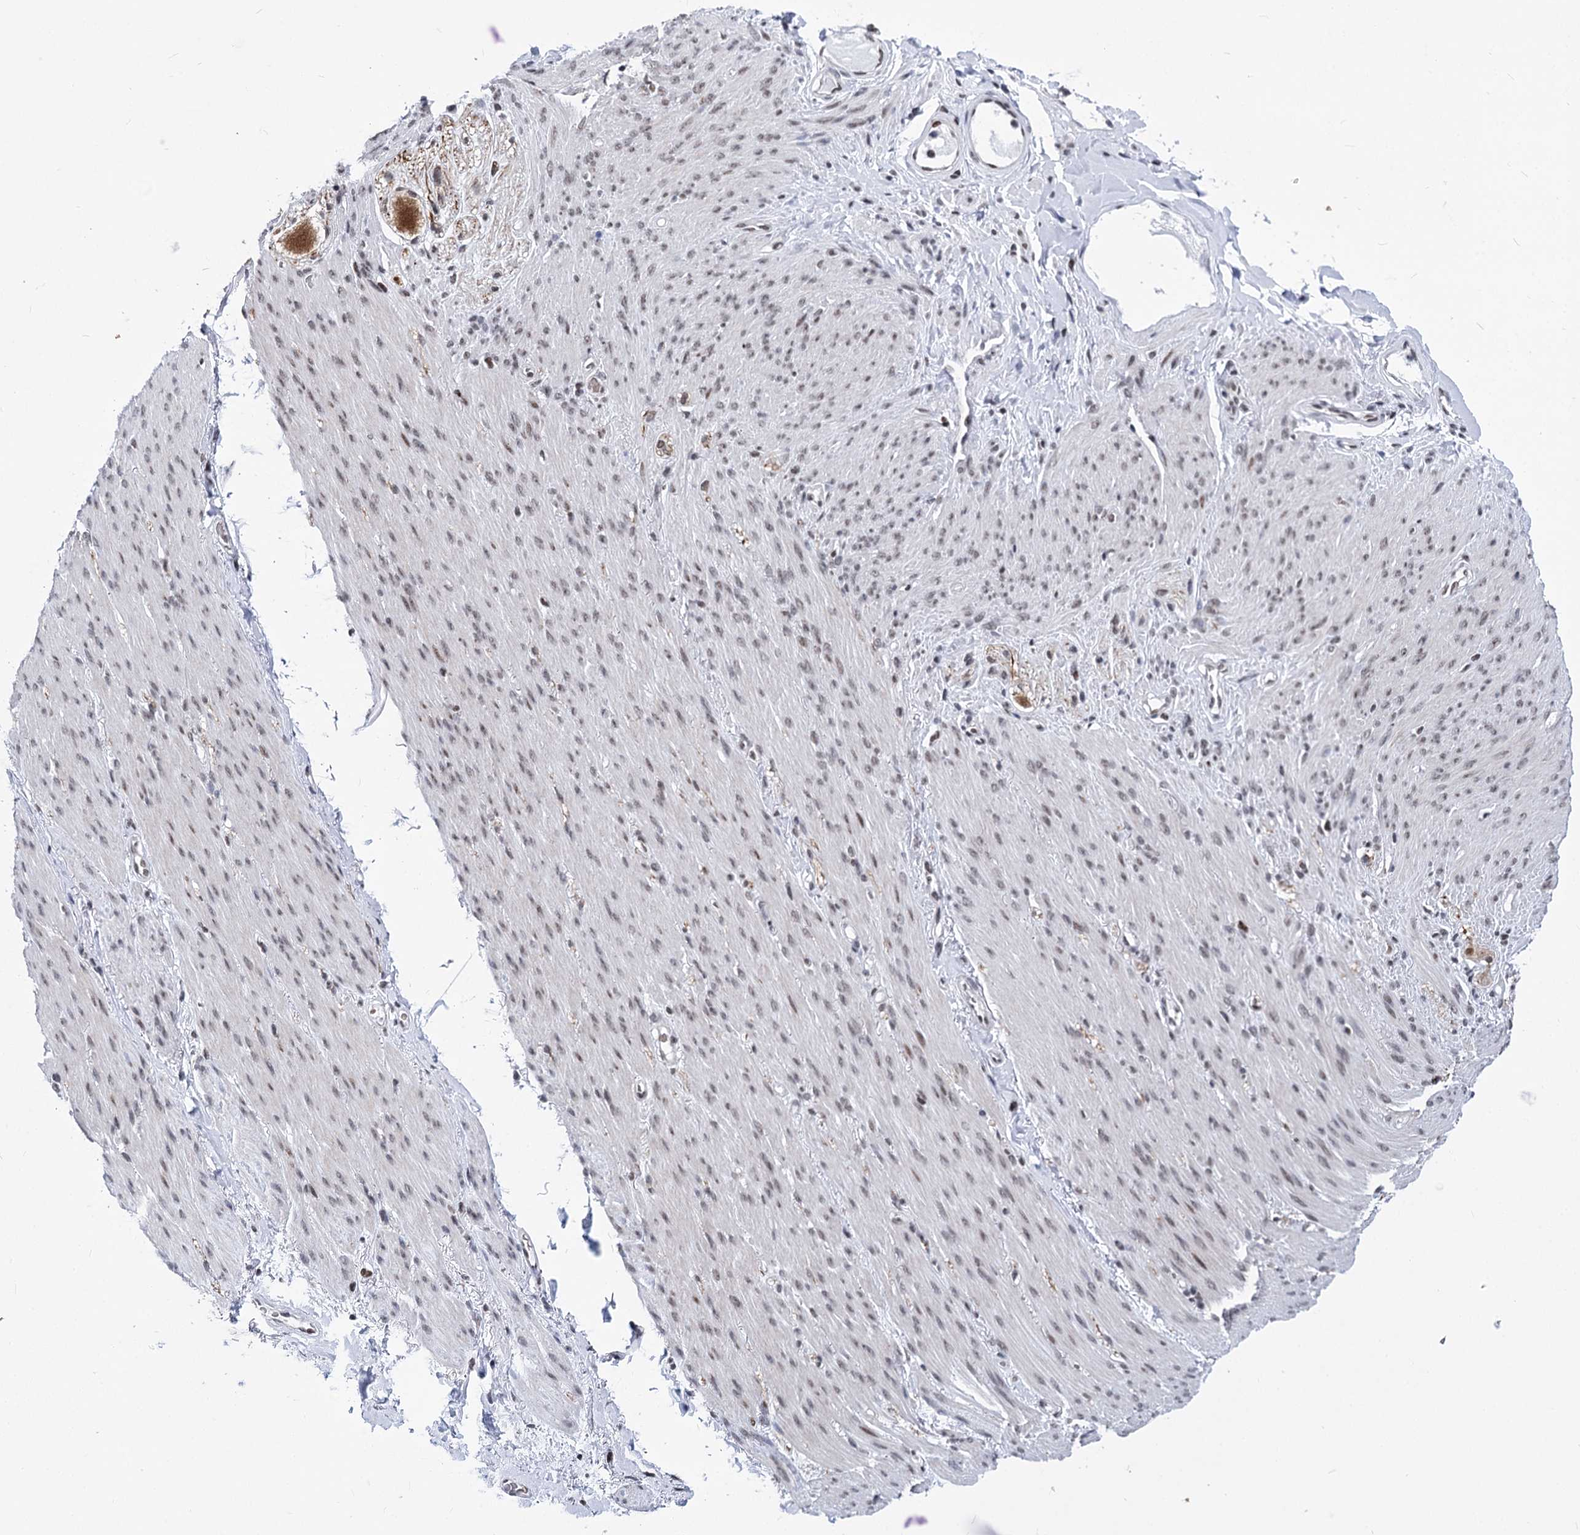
{"staining": {"intensity": "weak", "quantity": ">75%", "location": "nuclear"}, "tissue": "adipose tissue", "cell_type": "Adipocytes", "image_type": "normal", "snomed": [{"axis": "morphology", "description": "Normal tissue, NOS"}, {"axis": "topography", "description": "Colon"}, {"axis": "topography", "description": "Peripheral nerve tissue"}], "caption": "This photomicrograph shows immunohistochemistry staining of normal adipose tissue, with low weak nuclear positivity in about >75% of adipocytes.", "gene": "POU4F3", "patient": {"sex": "female", "age": 61}}